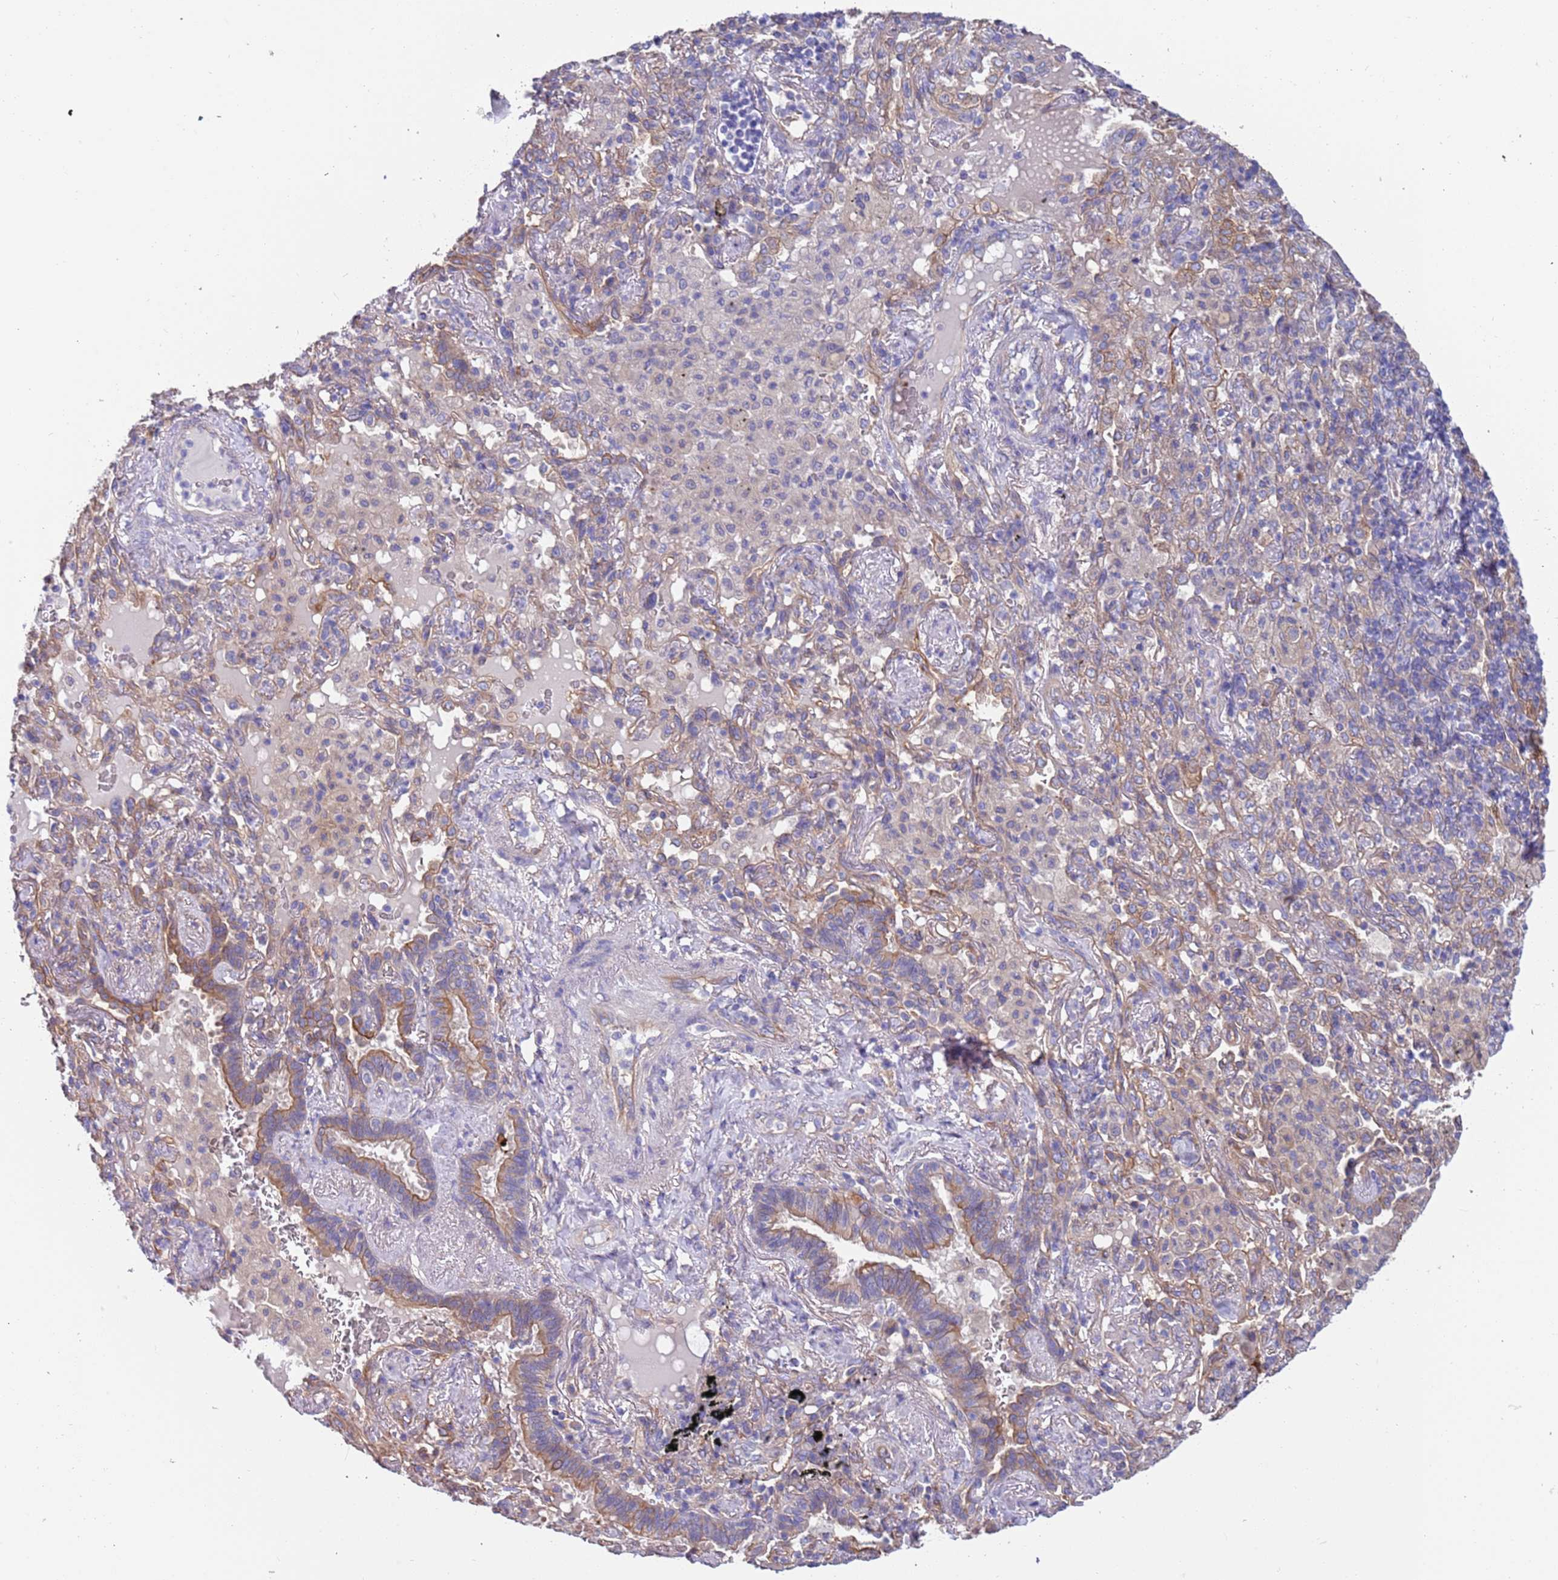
{"staining": {"intensity": "negative", "quantity": "none", "location": "none"}, "tissue": "lung cancer", "cell_type": "Tumor cells", "image_type": "cancer", "snomed": [{"axis": "morphology", "description": "Squamous cell carcinoma, NOS"}, {"axis": "topography", "description": "Lung"}], "caption": "Immunohistochemical staining of lung squamous cell carcinoma displays no significant staining in tumor cells.", "gene": "LAMB4", "patient": {"sex": "female", "age": 70}}